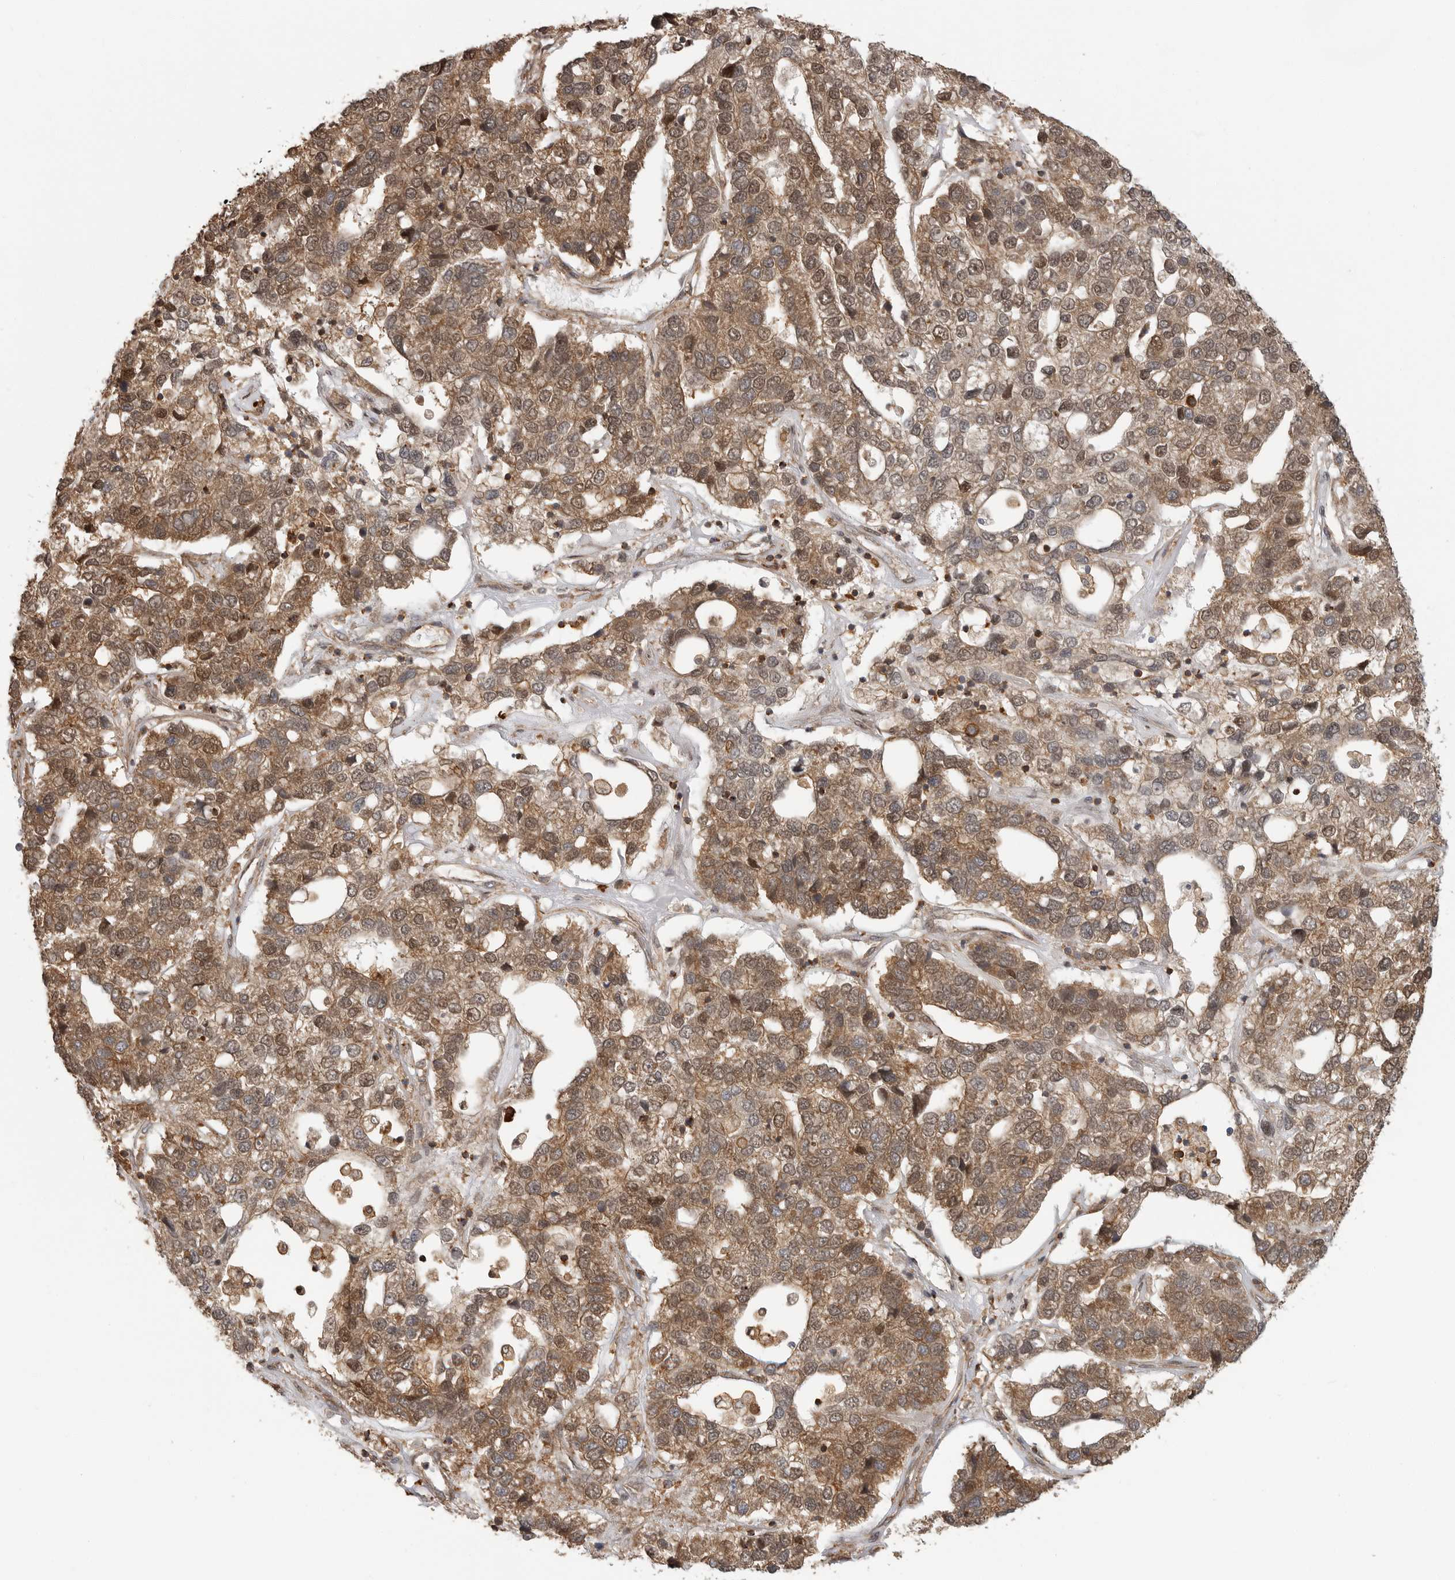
{"staining": {"intensity": "moderate", "quantity": ">75%", "location": "cytoplasmic/membranous,nuclear"}, "tissue": "pancreatic cancer", "cell_type": "Tumor cells", "image_type": "cancer", "snomed": [{"axis": "morphology", "description": "Adenocarcinoma, NOS"}, {"axis": "topography", "description": "Pancreas"}], "caption": "There is medium levels of moderate cytoplasmic/membranous and nuclear positivity in tumor cells of pancreatic cancer (adenocarcinoma), as demonstrated by immunohistochemical staining (brown color).", "gene": "ERN1", "patient": {"sex": "female", "age": 61}}